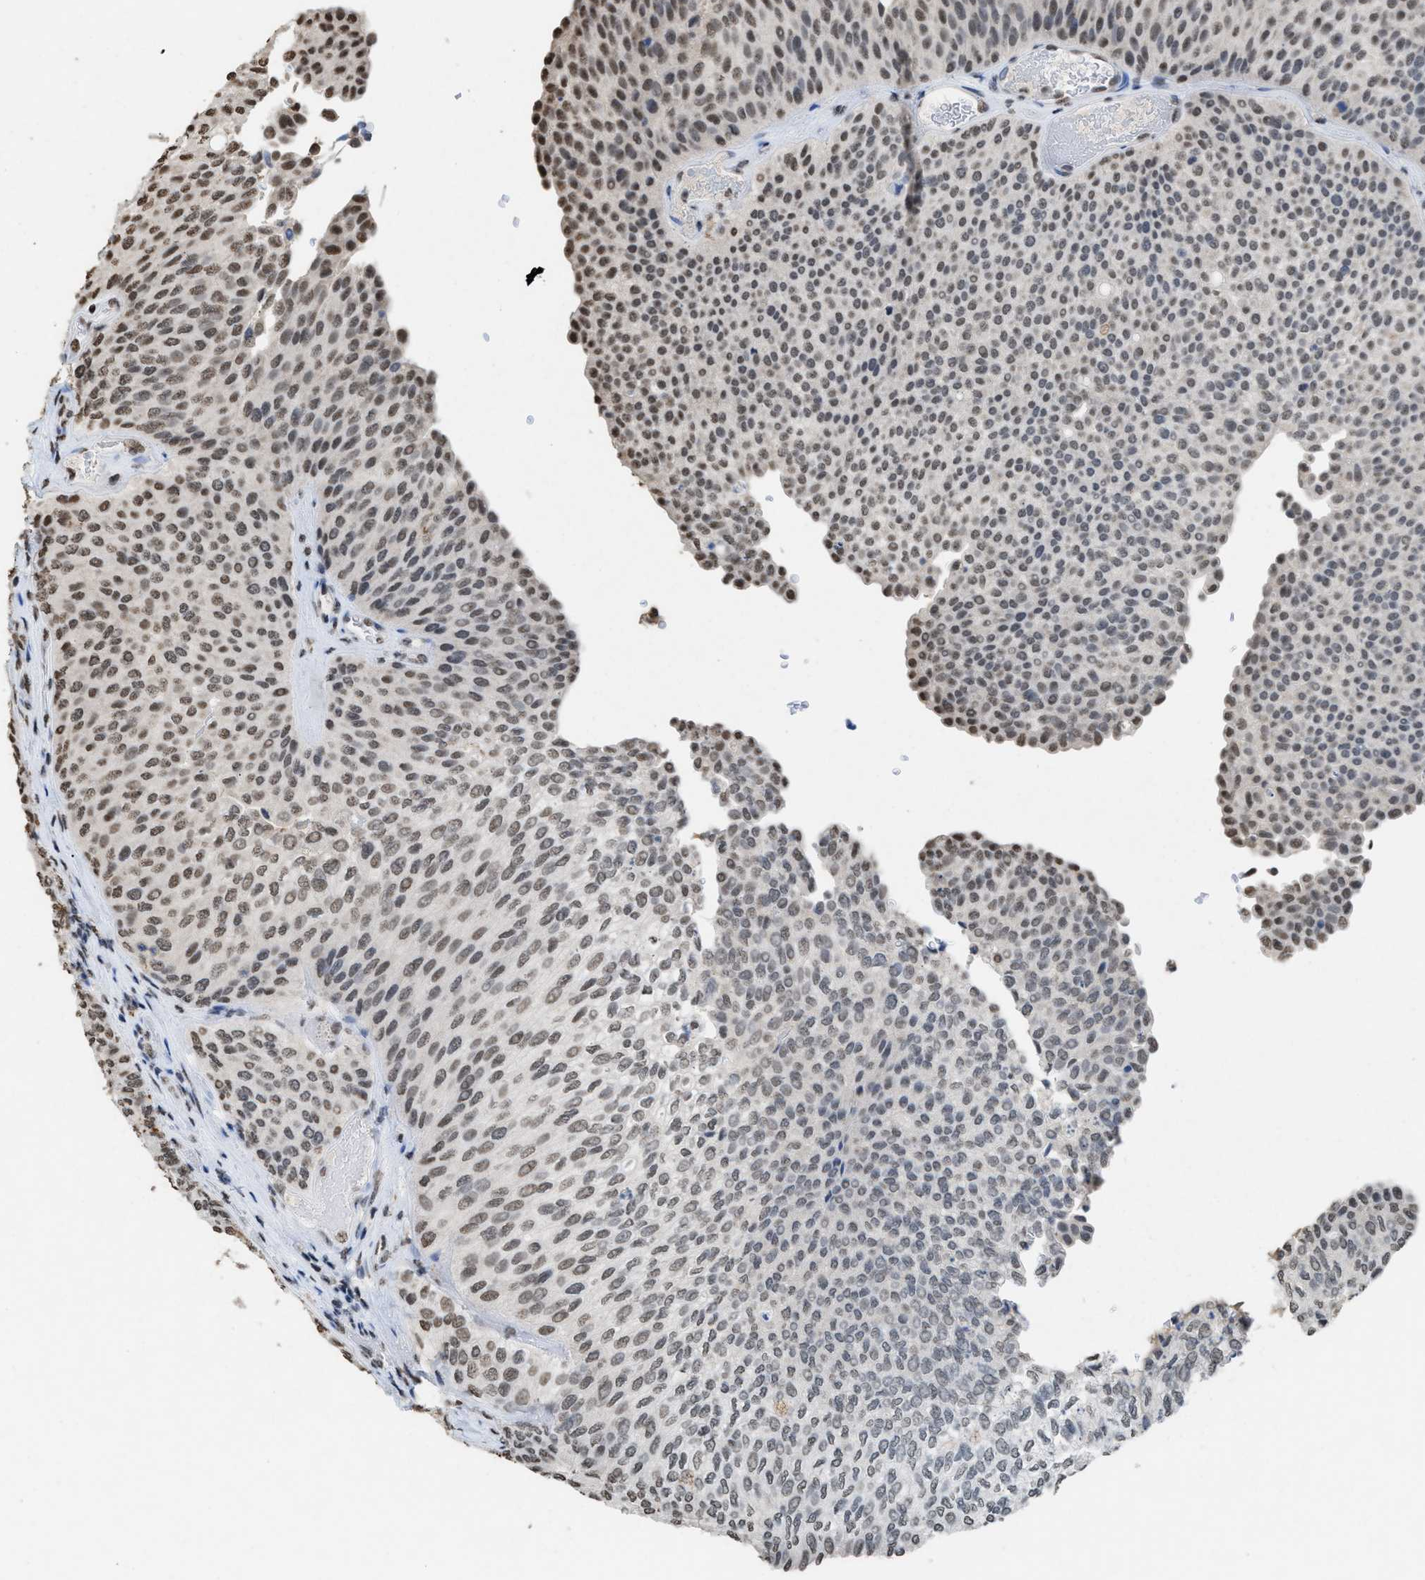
{"staining": {"intensity": "moderate", "quantity": "25%-75%", "location": "nuclear"}, "tissue": "urothelial cancer", "cell_type": "Tumor cells", "image_type": "cancer", "snomed": [{"axis": "morphology", "description": "Urothelial carcinoma, Low grade"}, {"axis": "topography", "description": "Urinary bladder"}], "caption": "Immunohistochemical staining of urothelial carcinoma (low-grade) exhibits medium levels of moderate nuclear protein staining in about 25%-75% of tumor cells.", "gene": "NUP88", "patient": {"sex": "female", "age": 79}}